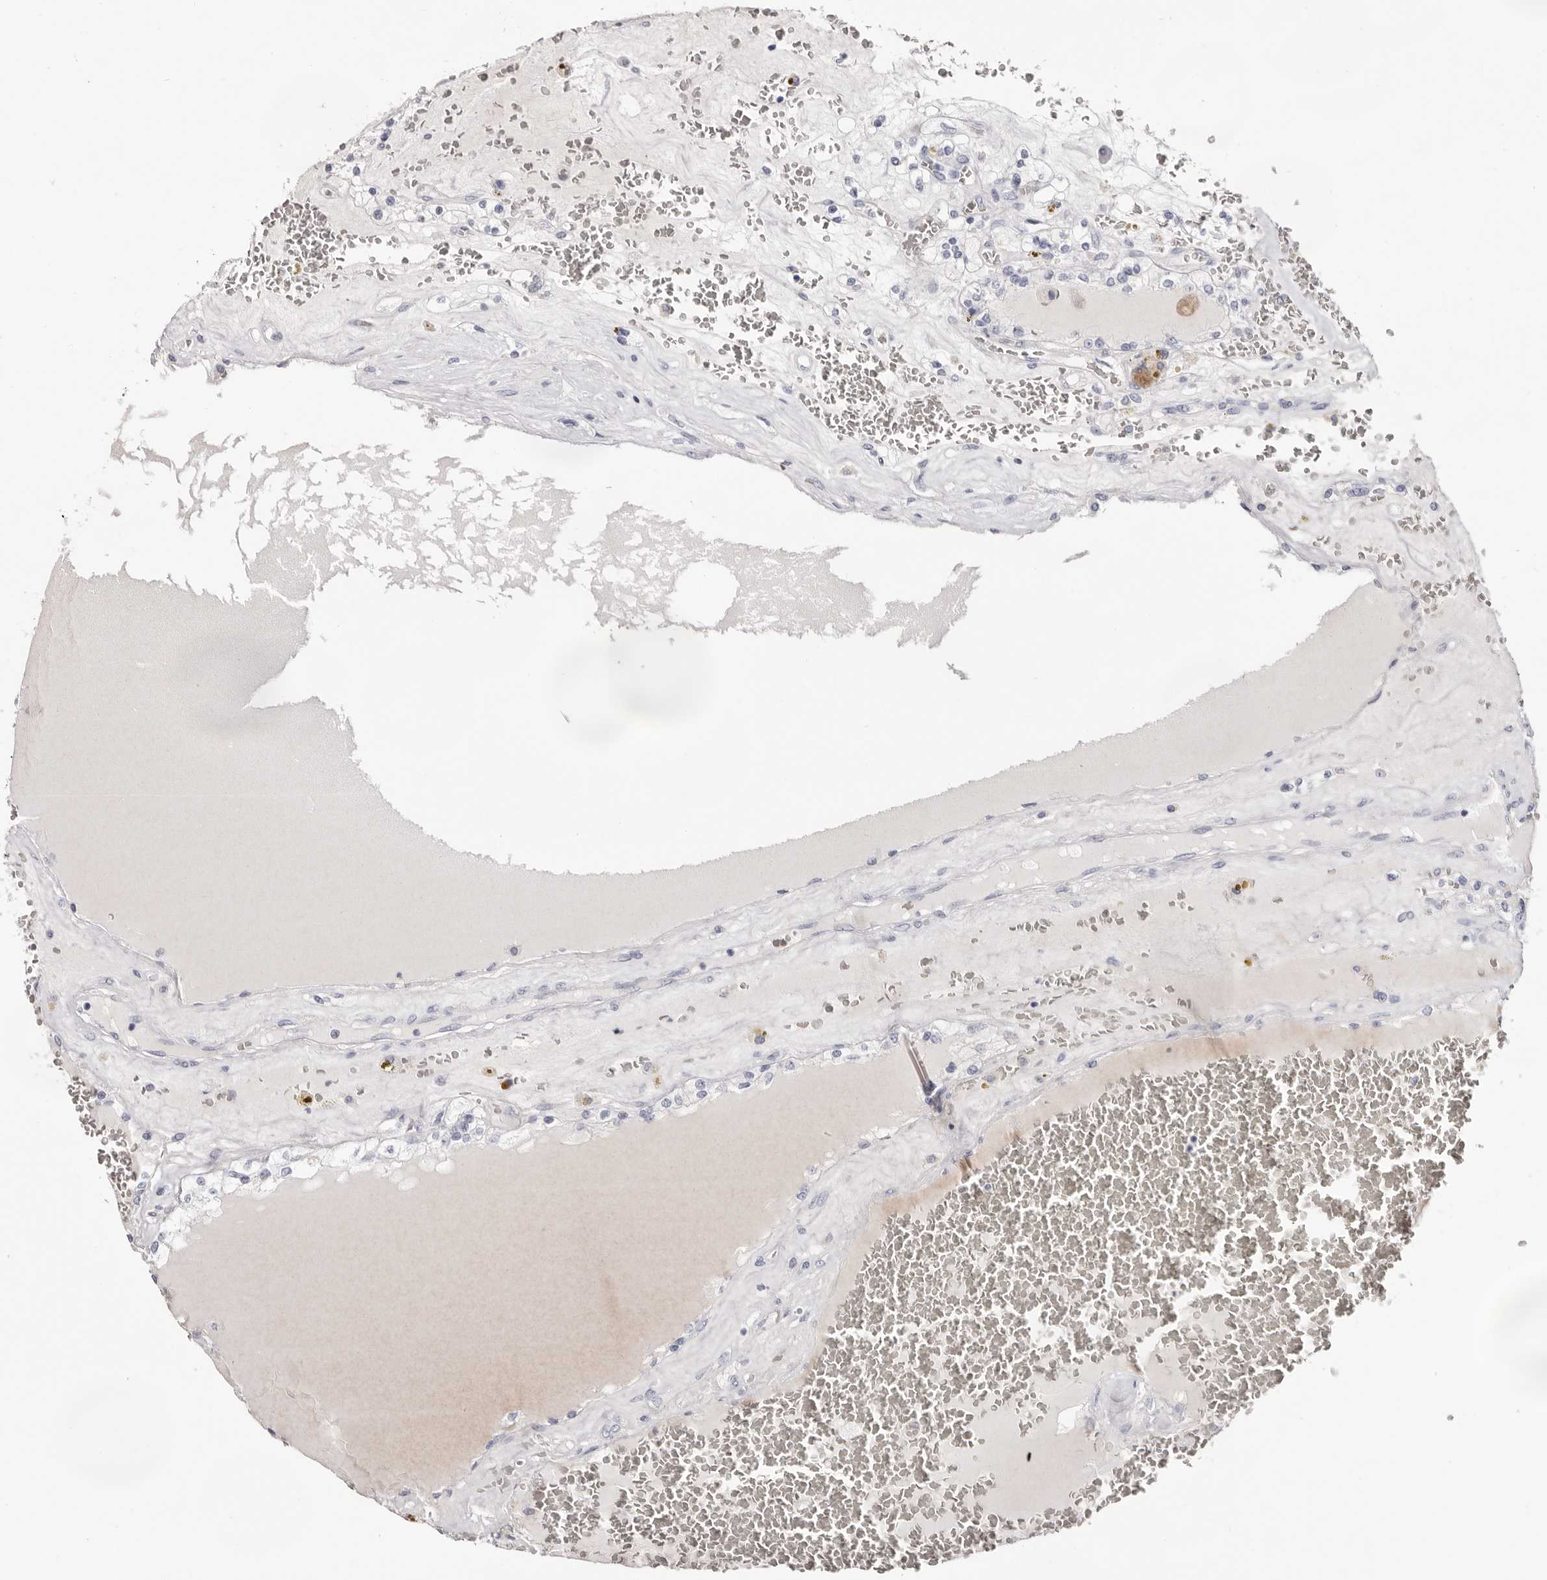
{"staining": {"intensity": "negative", "quantity": "none", "location": "none"}, "tissue": "renal cancer", "cell_type": "Tumor cells", "image_type": "cancer", "snomed": [{"axis": "morphology", "description": "Adenocarcinoma, NOS"}, {"axis": "topography", "description": "Kidney"}], "caption": "Renal adenocarcinoma was stained to show a protein in brown. There is no significant expression in tumor cells.", "gene": "LPO", "patient": {"sex": "female", "age": 56}}